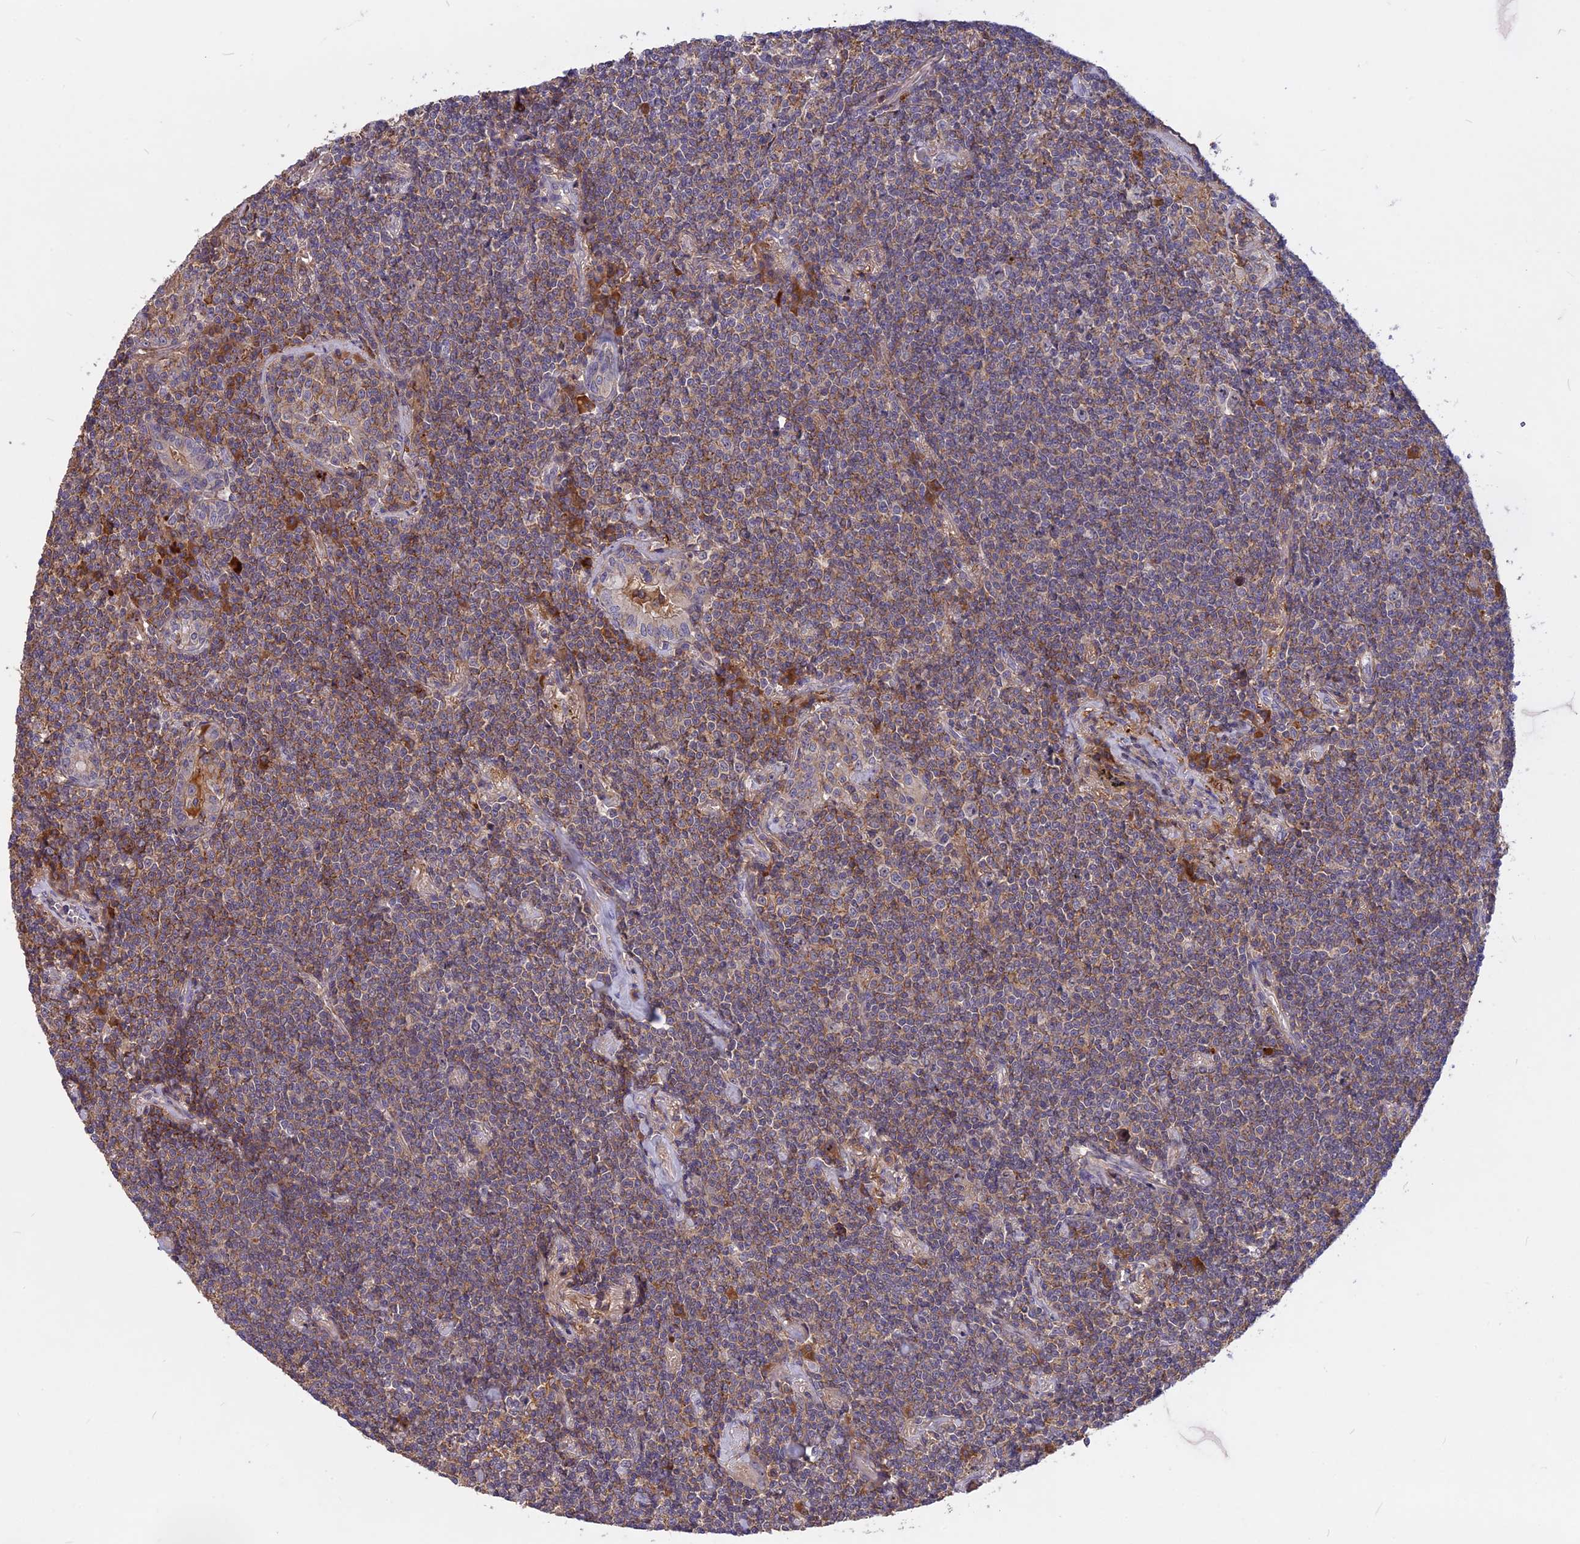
{"staining": {"intensity": "moderate", "quantity": "25%-75%", "location": "cytoplasmic/membranous"}, "tissue": "lymphoma", "cell_type": "Tumor cells", "image_type": "cancer", "snomed": [{"axis": "morphology", "description": "Malignant lymphoma, non-Hodgkin's type, Low grade"}, {"axis": "topography", "description": "Lung"}], "caption": "High-power microscopy captured an IHC photomicrograph of lymphoma, revealing moderate cytoplasmic/membranous staining in approximately 25%-75% of tumor cells. (IHC, brightfield microscopy, high magnification).", "gene": "ADO", "patient": {"sex": "female", "age": 71}}